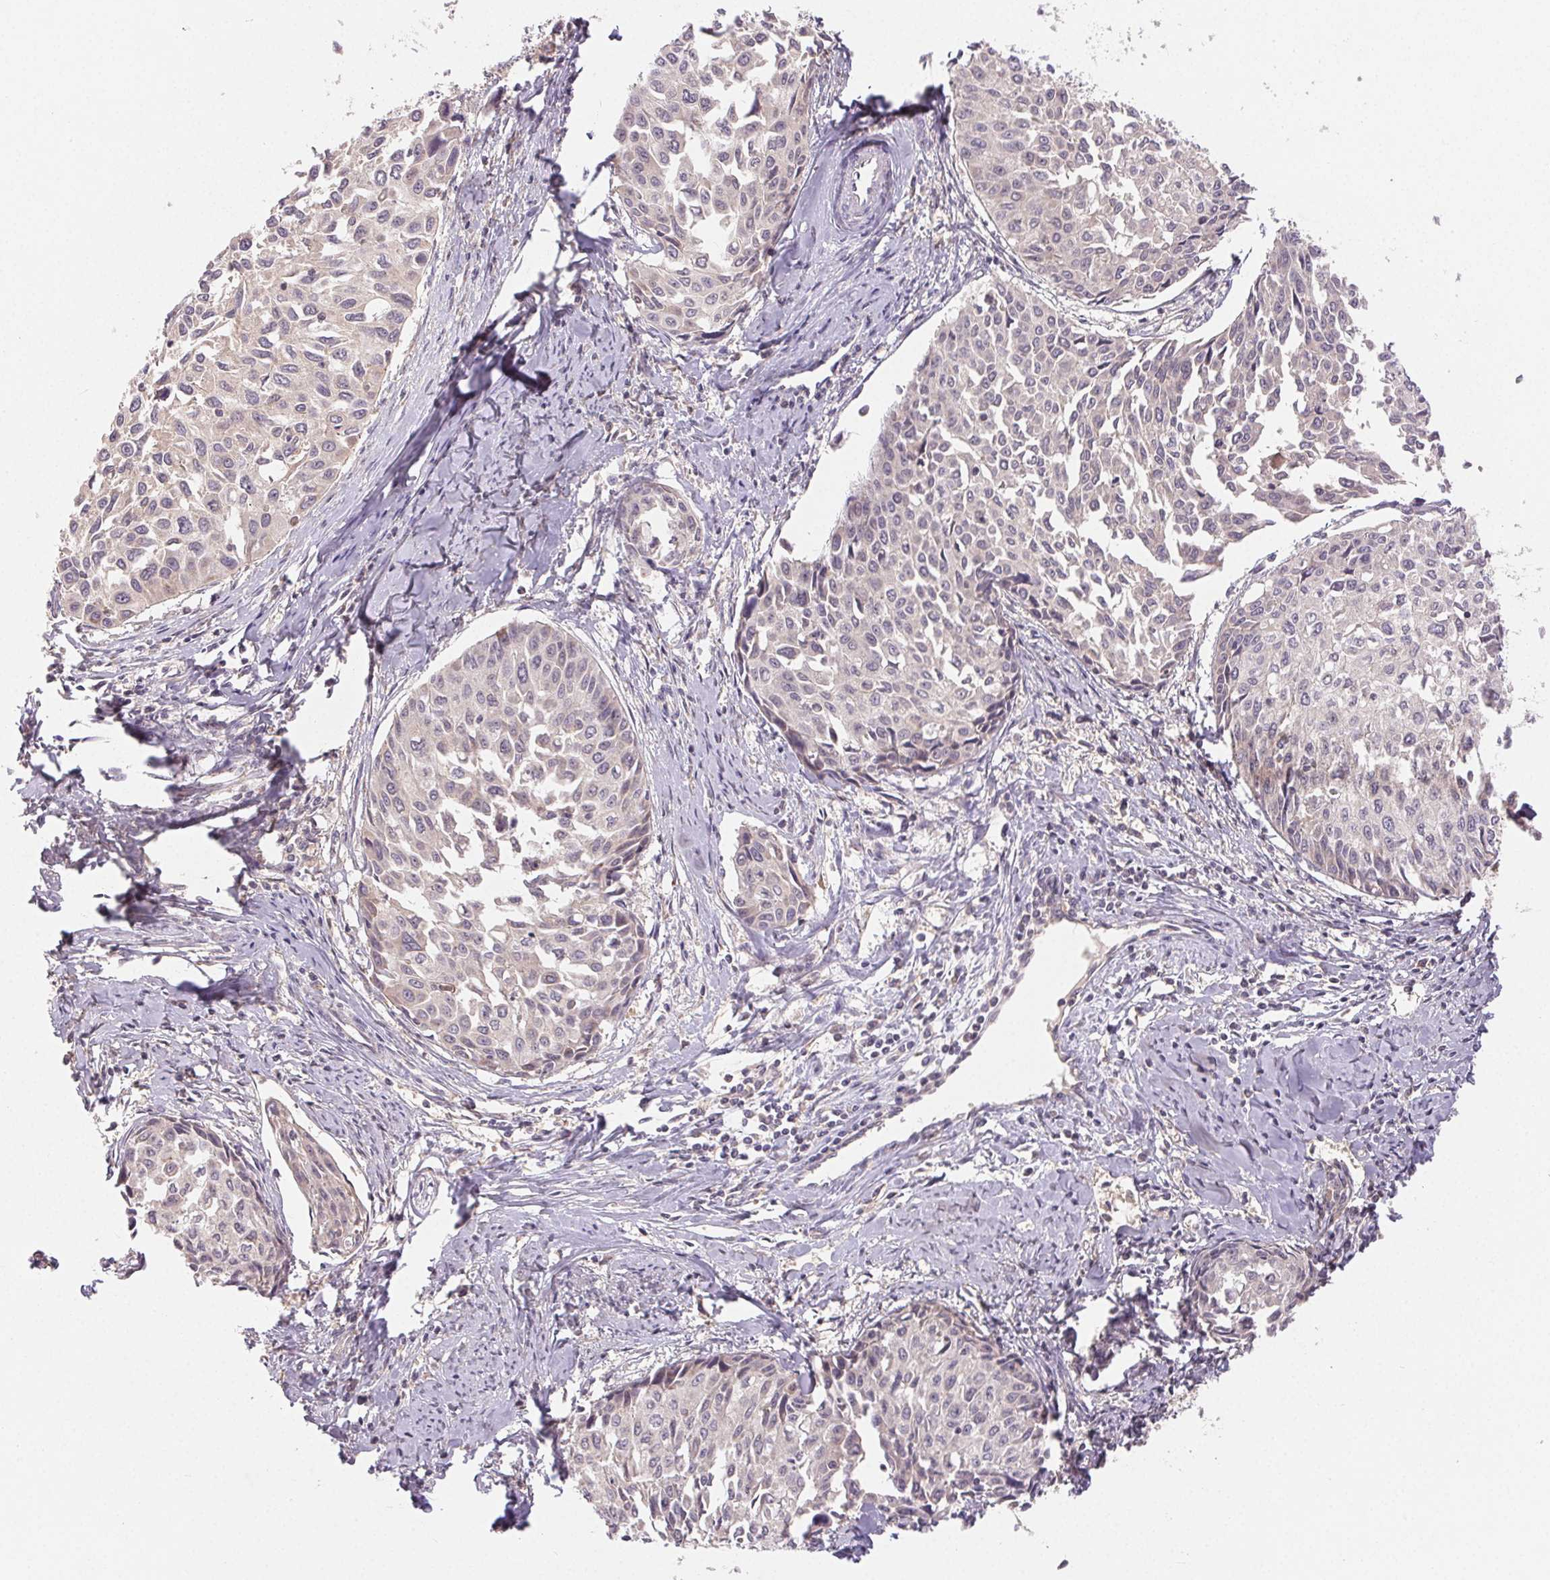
{"staining": {"intensity": "negative", "quantity": "none", "location": "none"}, "tissue": "cervical cancer", "cell_type": "Tumor cells", "image_type": "cancer", "snomed": [{"axis": "morphology", "description": "Squamous cell carcinoma, NOS"}, {"axis": "topography", "description": "Cervix"}], "caption": "Immunohistochemical staining of human cervical cancer (squamous cell carcinoma) demonstrates no significant expression in tumor cells.", "gene": "MAPKAPK2", "patient": {"sex": "female", "age": 50}}